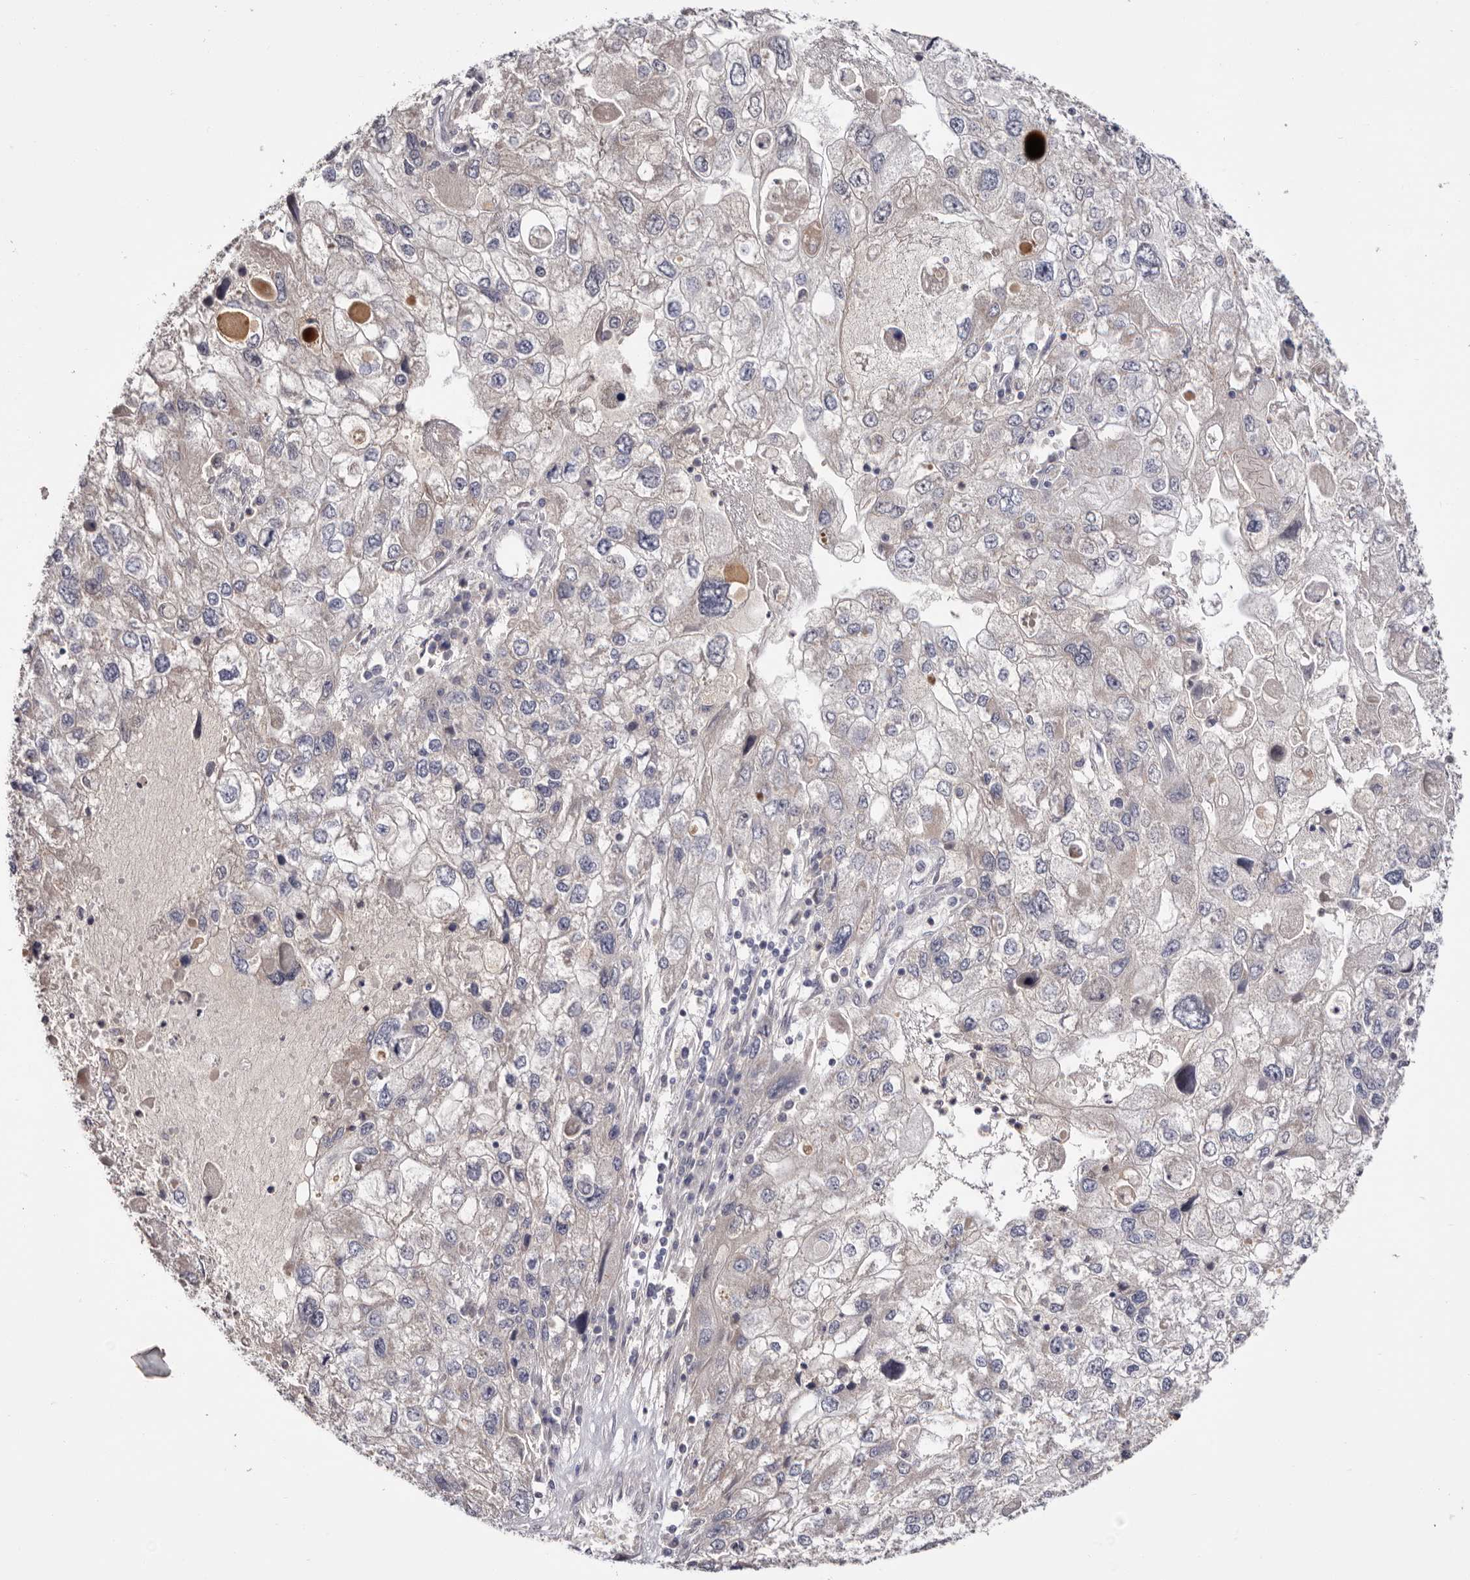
{"staining": {"intensity": "negative", "quantity": "none", "location": "none"}, "tissue": "endometrial cancer", "cell_type": "Tumor cells", "image_type": "cancer", "snomed": [{"axis": "morphology", "description": "Adenocarcinoma, NOS"}, {"axis": "topography", "description": "Endometrium"}], "caption": "There is no significant positivity in tumor cells of endometrial cancer (adenocarcinoma).", "gene": "LMLN", "patient": {"sex": "female", "age": 49}}